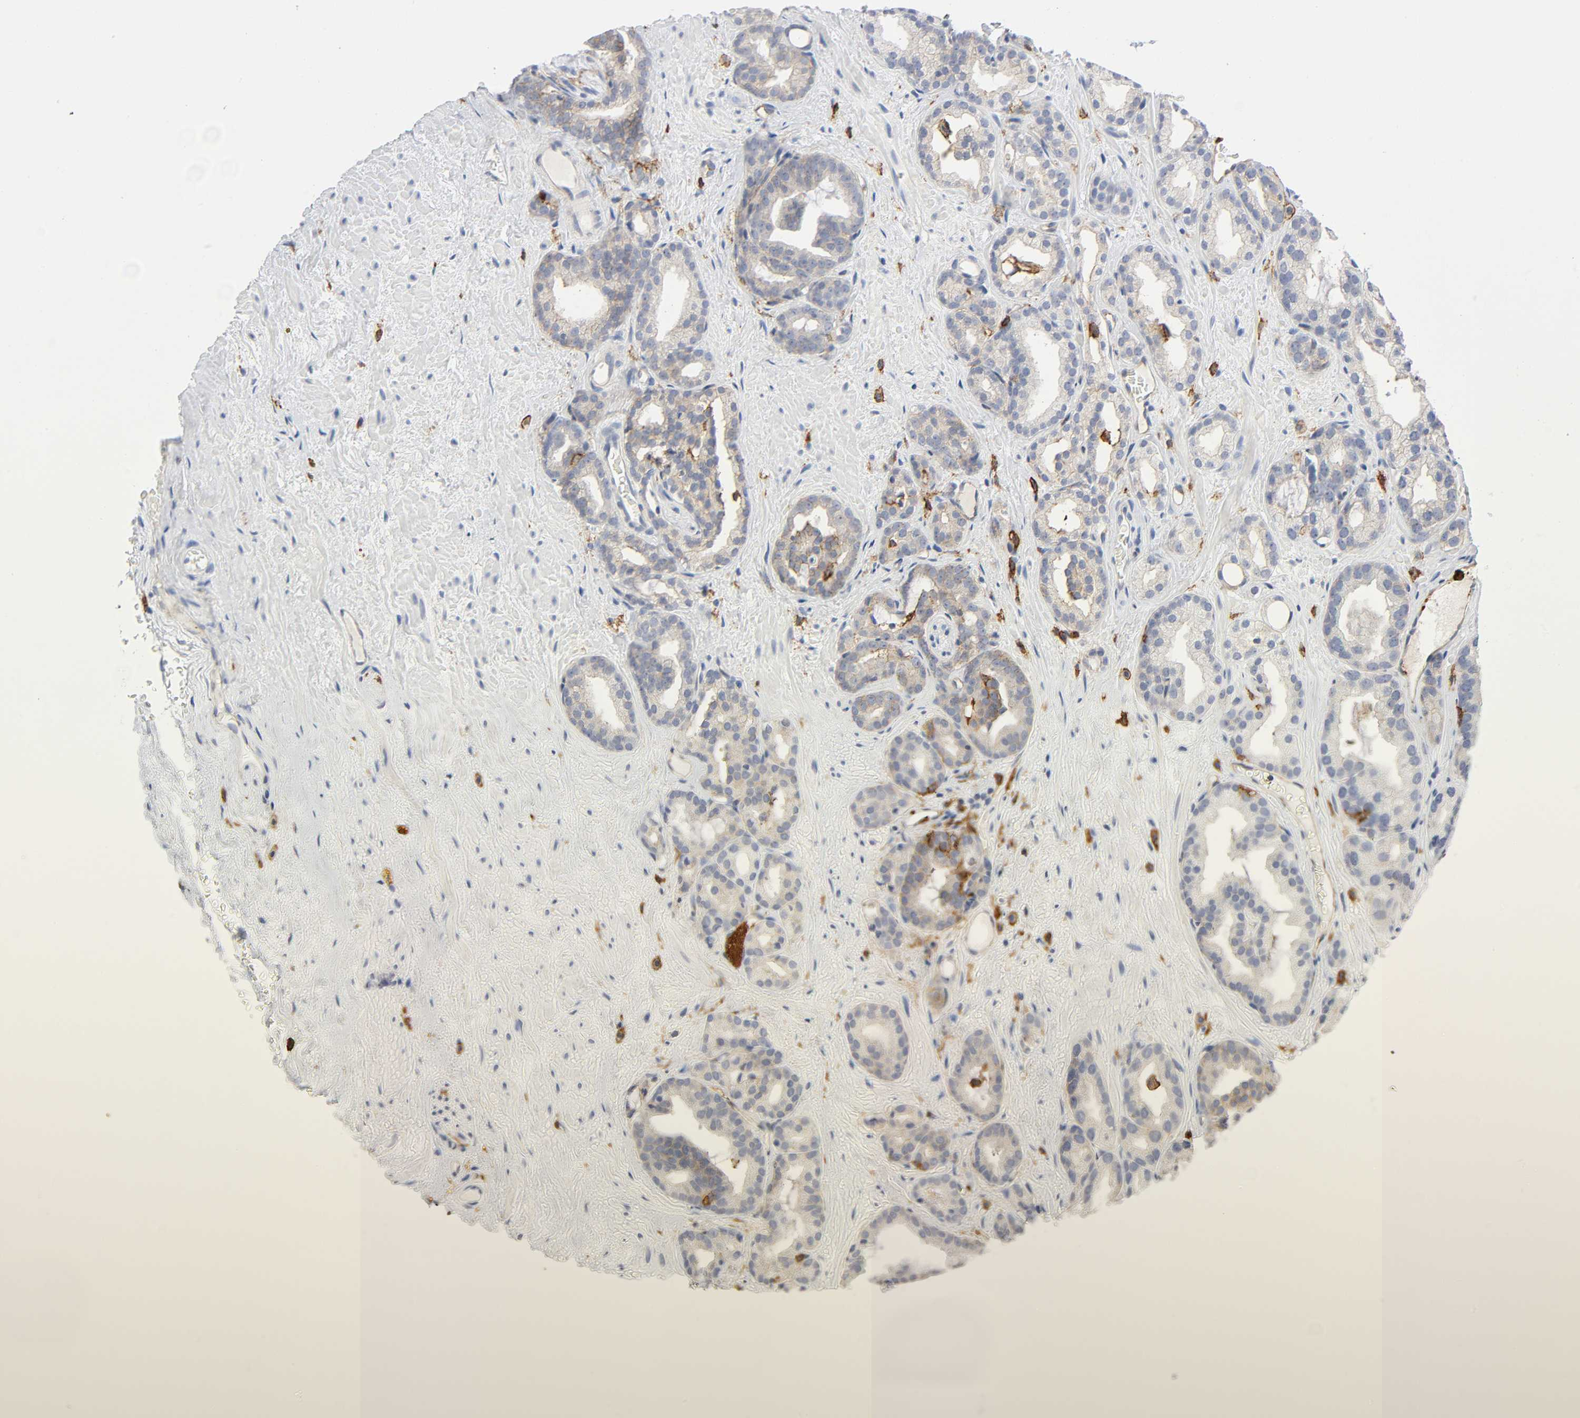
{"staining": {"intensity": "negative", "quantity": "none", "location": "none"}, "tissue": "prostate cancer", "cell_type": "Tumor cells", "image_type": "cancer", "snomed": [{"axis": "morphology", "description": "Adenocarcinoma, Low grade"}, {"axis": "topography", "description": "Prostate"}], "caption": "This is an immunohistochemistry (IHC) micrograph of human prostate cancer. There is no expression in tumor cells.", "gene": "LYN", "patient": {"sex": "male", "age": 63}}